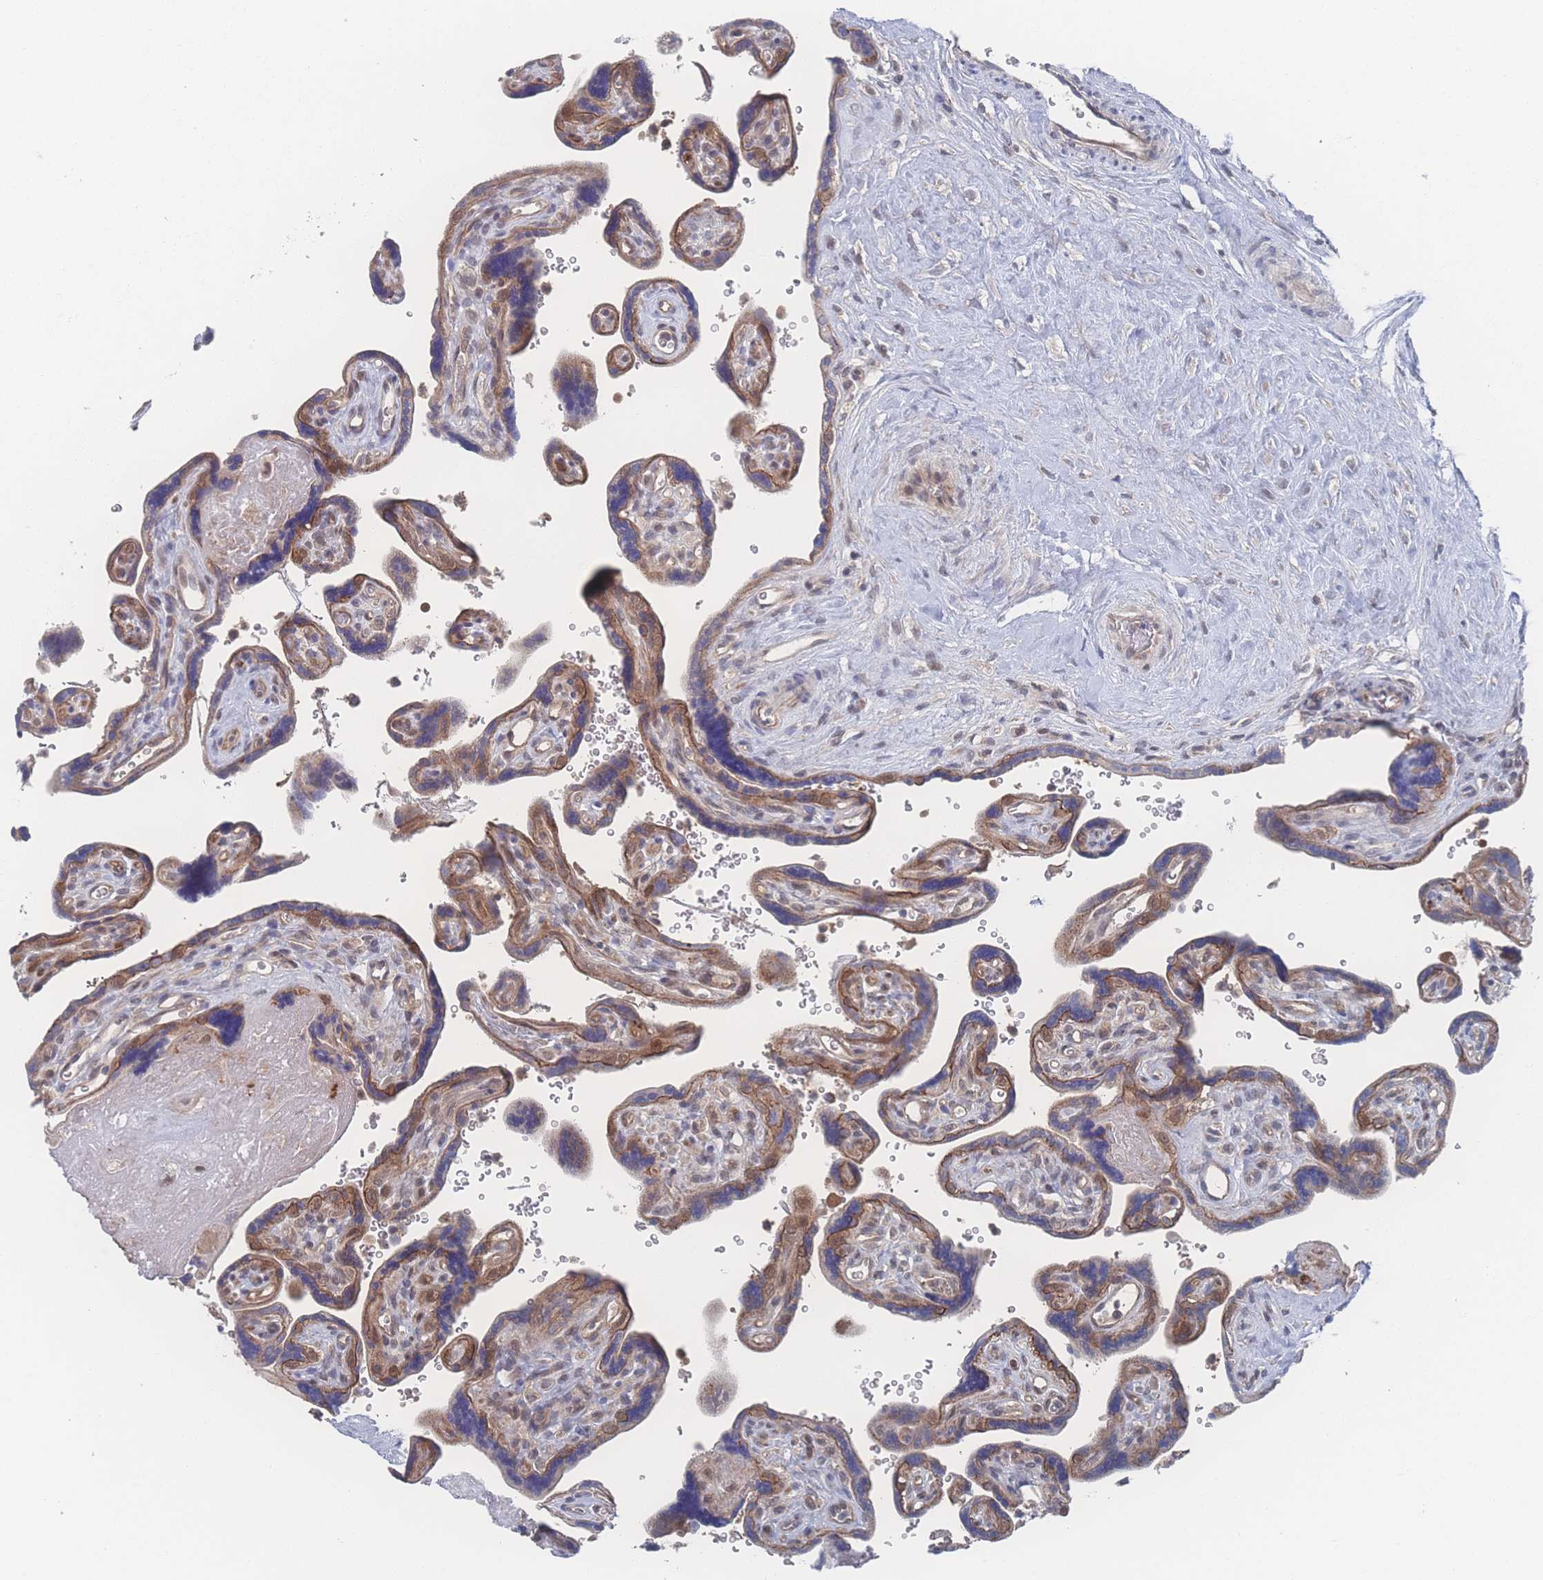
{"staining": {"intensity": "moderate", "quantity": ">75%", "location": "cytoplasmic/membranous"}, "tissue": "placenta", "cell_type": "Trophoblastic cells", "image_type": "normal", "snomed": [{"axis": "morphology", "description": "Normal tissue, NOS"}, {"axis": "topography", "description": "Placenta"}], "caption": "This micrograph exhibits immunohistochemistry (IHC) staining of unremarkable placenta, with medium moderate cytoplasmic/membranous expression in approximately >75% of trophoblastic cells.", "gene": "NBEAL1", "patient": {"sex": "female", "age": 39}}